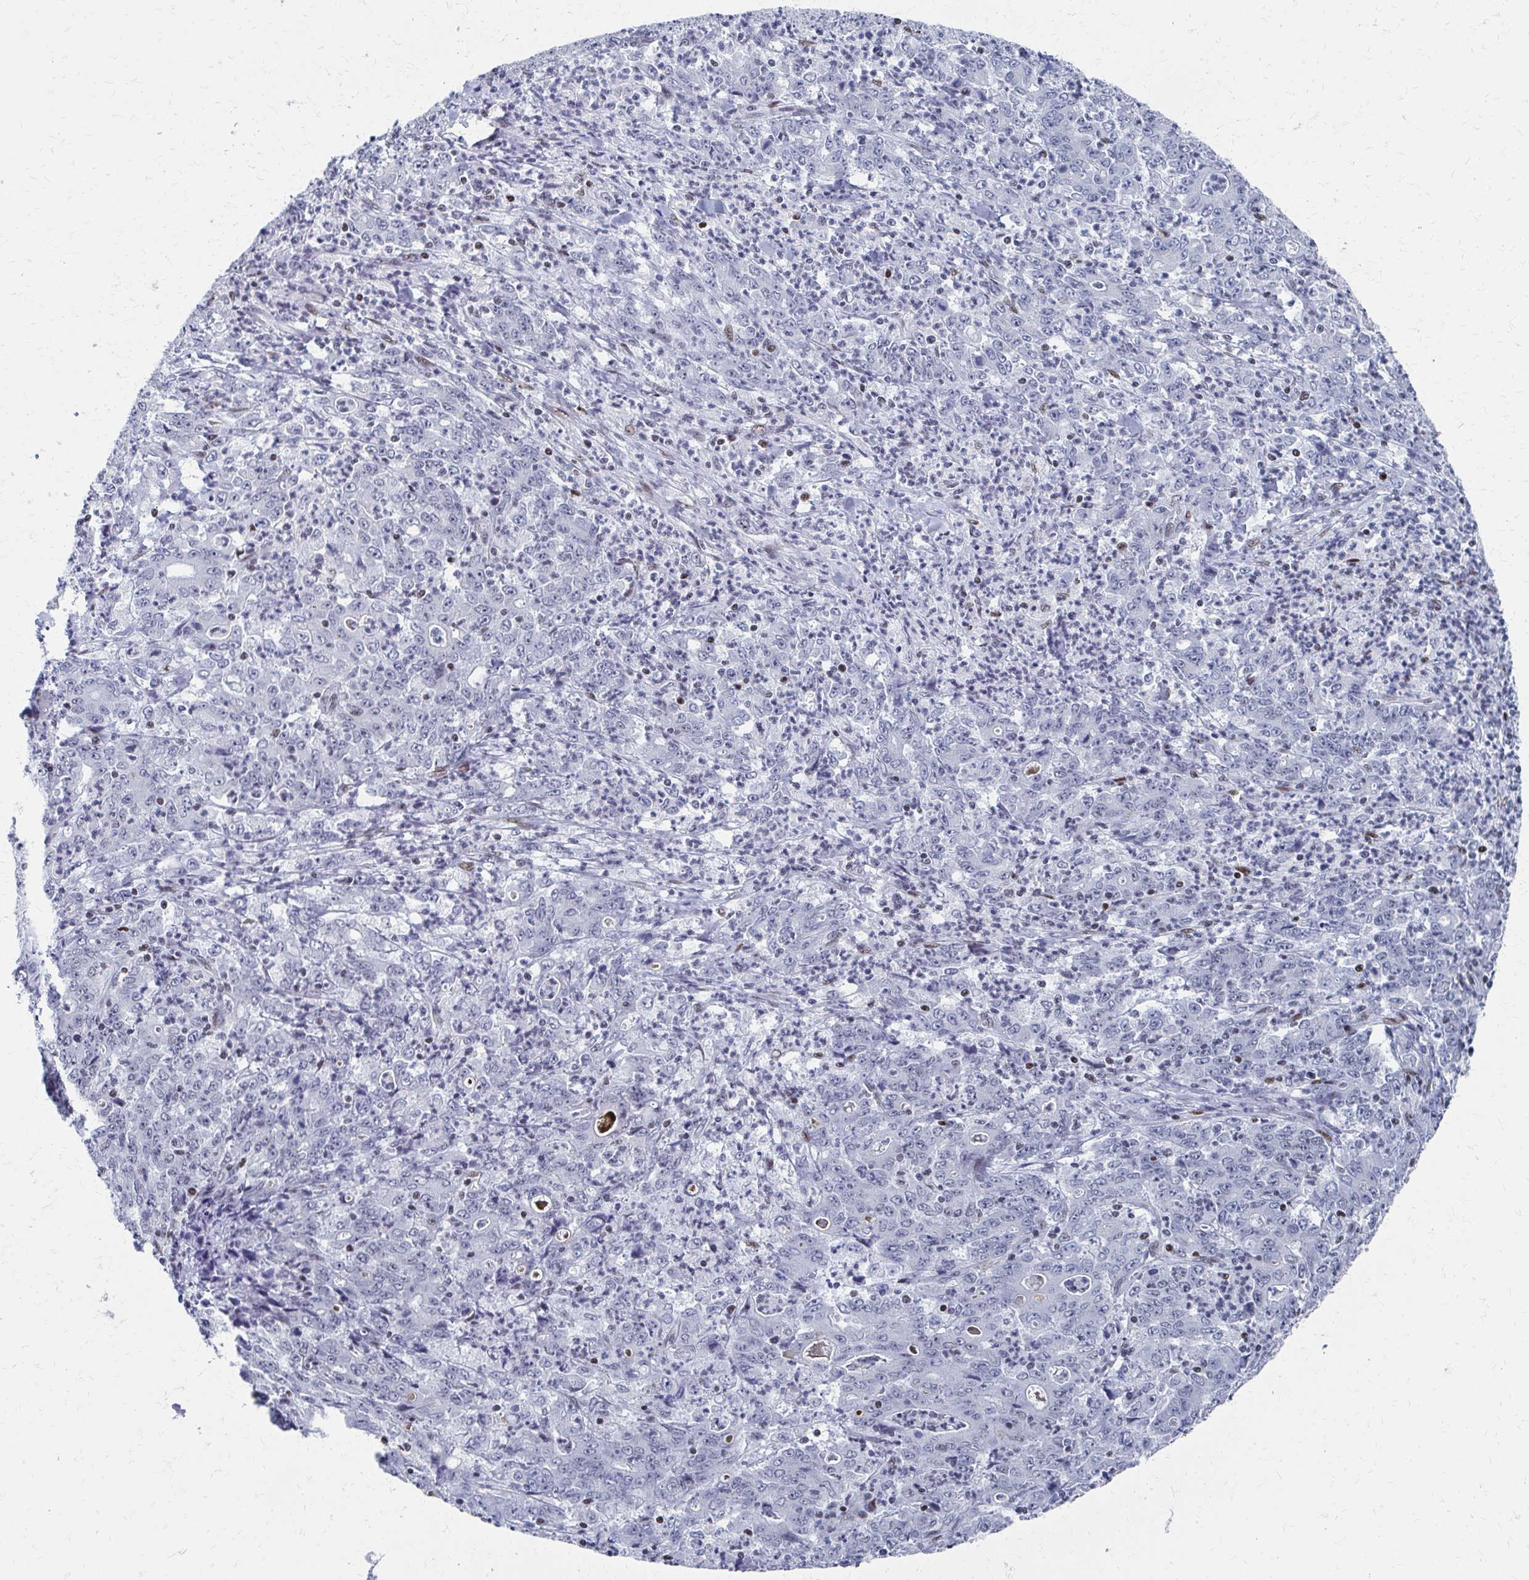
{"staining": {"intensity": "negative", "quantity": "none", "location": "none"}, "tissue": "stomach cancer", "cell_type": "Tumor cells", "image_type": "cancer", "snomed": [{"axis": "morphology", "description": "Adenocarcinoma, NOS"}, {"axis": "topography", "description": "Stomach, lower"}], "caption": "This is an immunohistochemistry image of stomach cancer. There is no staining in tumor cells.", "gene": "CDIN1", "patient": {"sex": "female", "age": 71}}